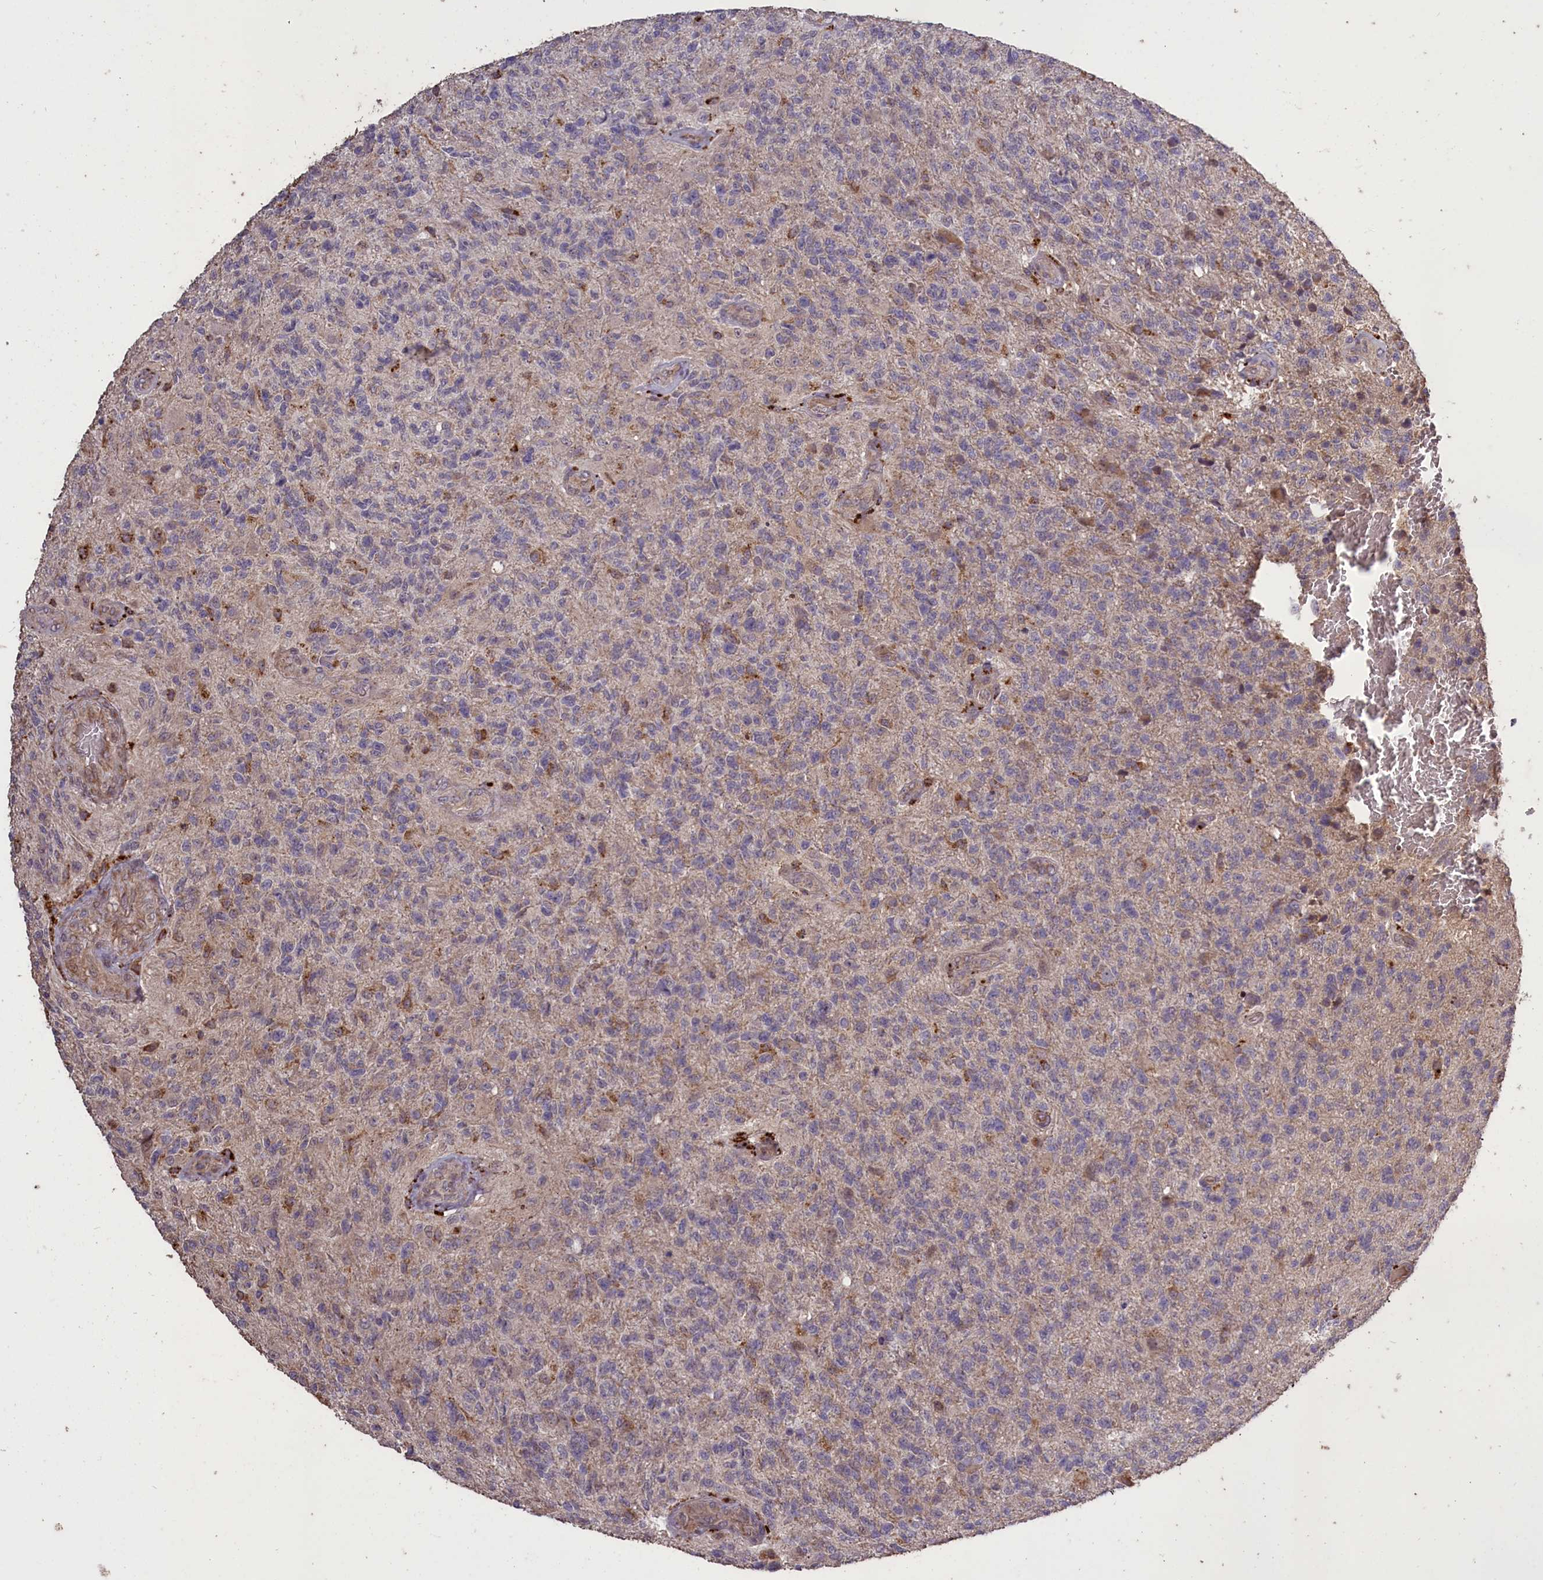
{"staining": {"intensity": "negative", "quantity": "none", "location": "none"}, "tissue": "glioma", "cell_type": "Tumor cells", "image_type": "cancer", "snomed": [{"axis": "morphology", "description": "Glioma, malignant, High grade"}, {"axis": "topography", "description": "Brain"}], "caption": "High power microscopy photomicrograph of an immunohistochemistry (IHC) photomicrograph of glioma, revealing no significant staining in tumor cells.", "gene": "CLRN2", "patient": {"sex": "male", "age": 56}}